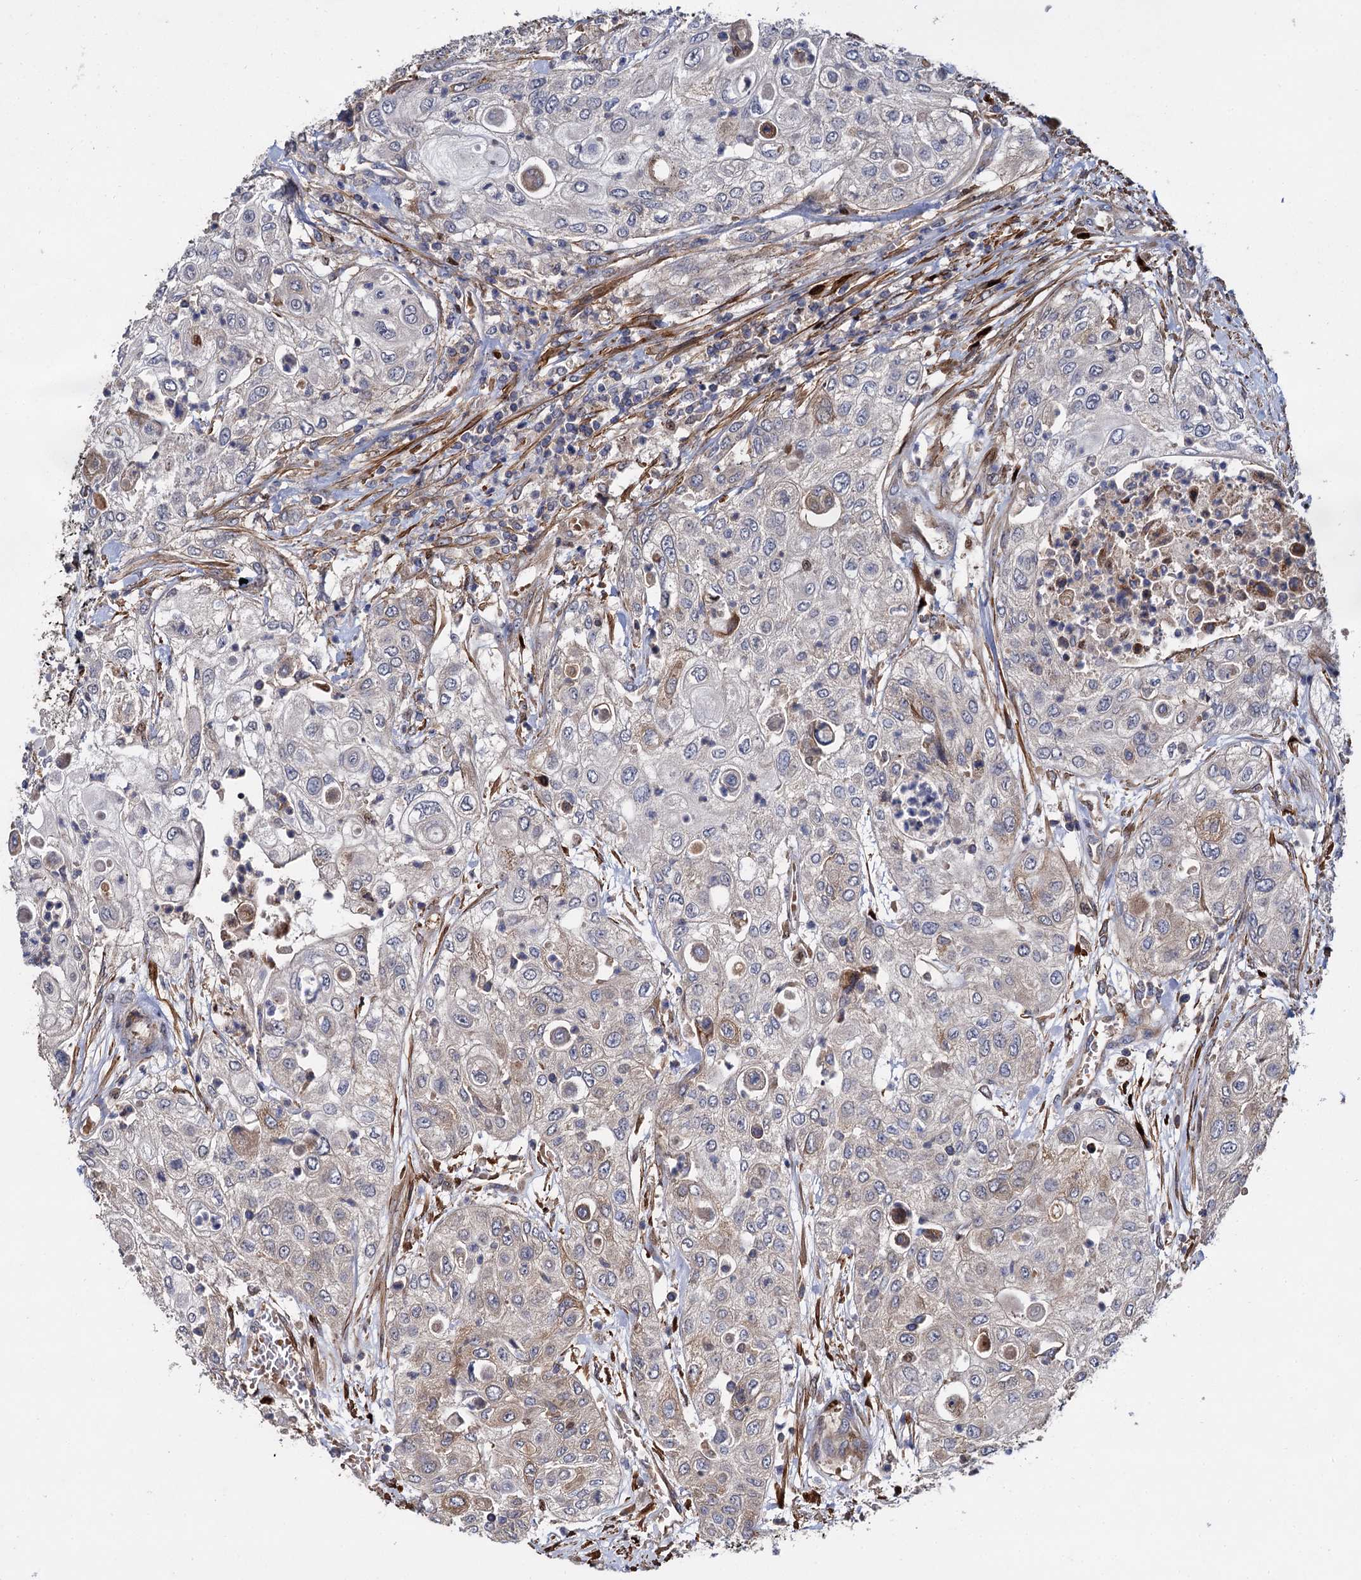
{"staining": {"intensity": "weak", "quantity": "<25%", "location": "cytoplasmic/membranous"}, "tissue": "urothelial cancer", "cell_type": "Tumor cells", "image_type": "cancer", "snomed": [{"axis": "morphology", "description": "Urothelial carcinoma, High grade"}, {"axis": "topography", "description": "Urinary bladder"}], "caption": "Urothelial cancer stained for a protein using IHC demonstrates no positivity tumor cells.", "gene": "ISM2", "patient": {"sex": "female", "age": 79}}